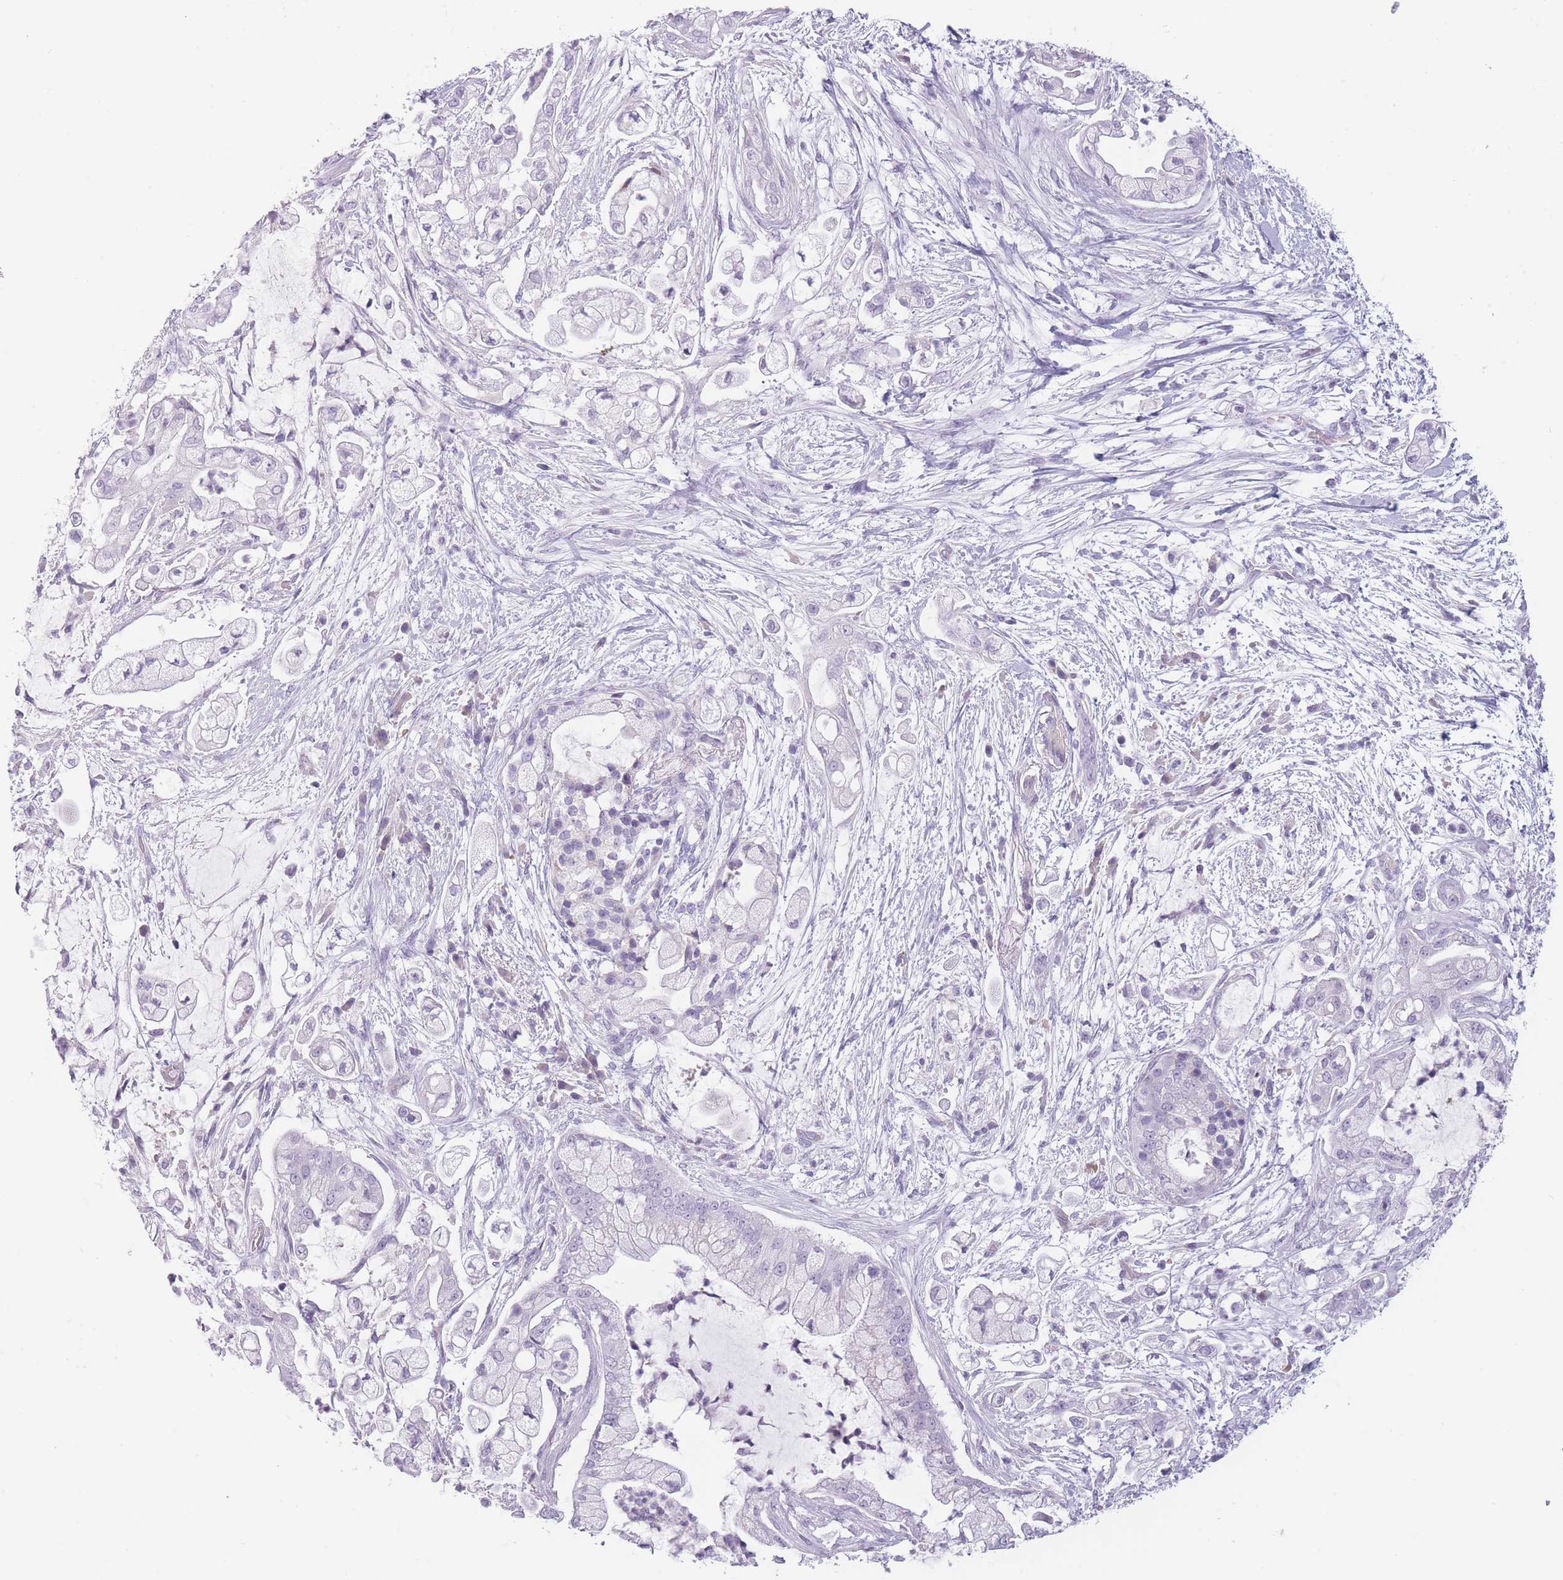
{"staining": {"intensity": "negative", "quantity": "none", "location": "none"}, "tissue": "pancreatic cancer", "cell_type": "Tumor cells", "image_type": "cancer", "snomed": [{"axis": "morphology", "description": "Adenocarcinoma, NOS"}, {"axis": "topography", "description": "Pancreas"}], "caption": "Protein analysis of pancreatic adenocarcinoma exhibits no significant staining in tumor cells.", "gene": "GGT1", "patient": {"sex": "female", "age": 69}}